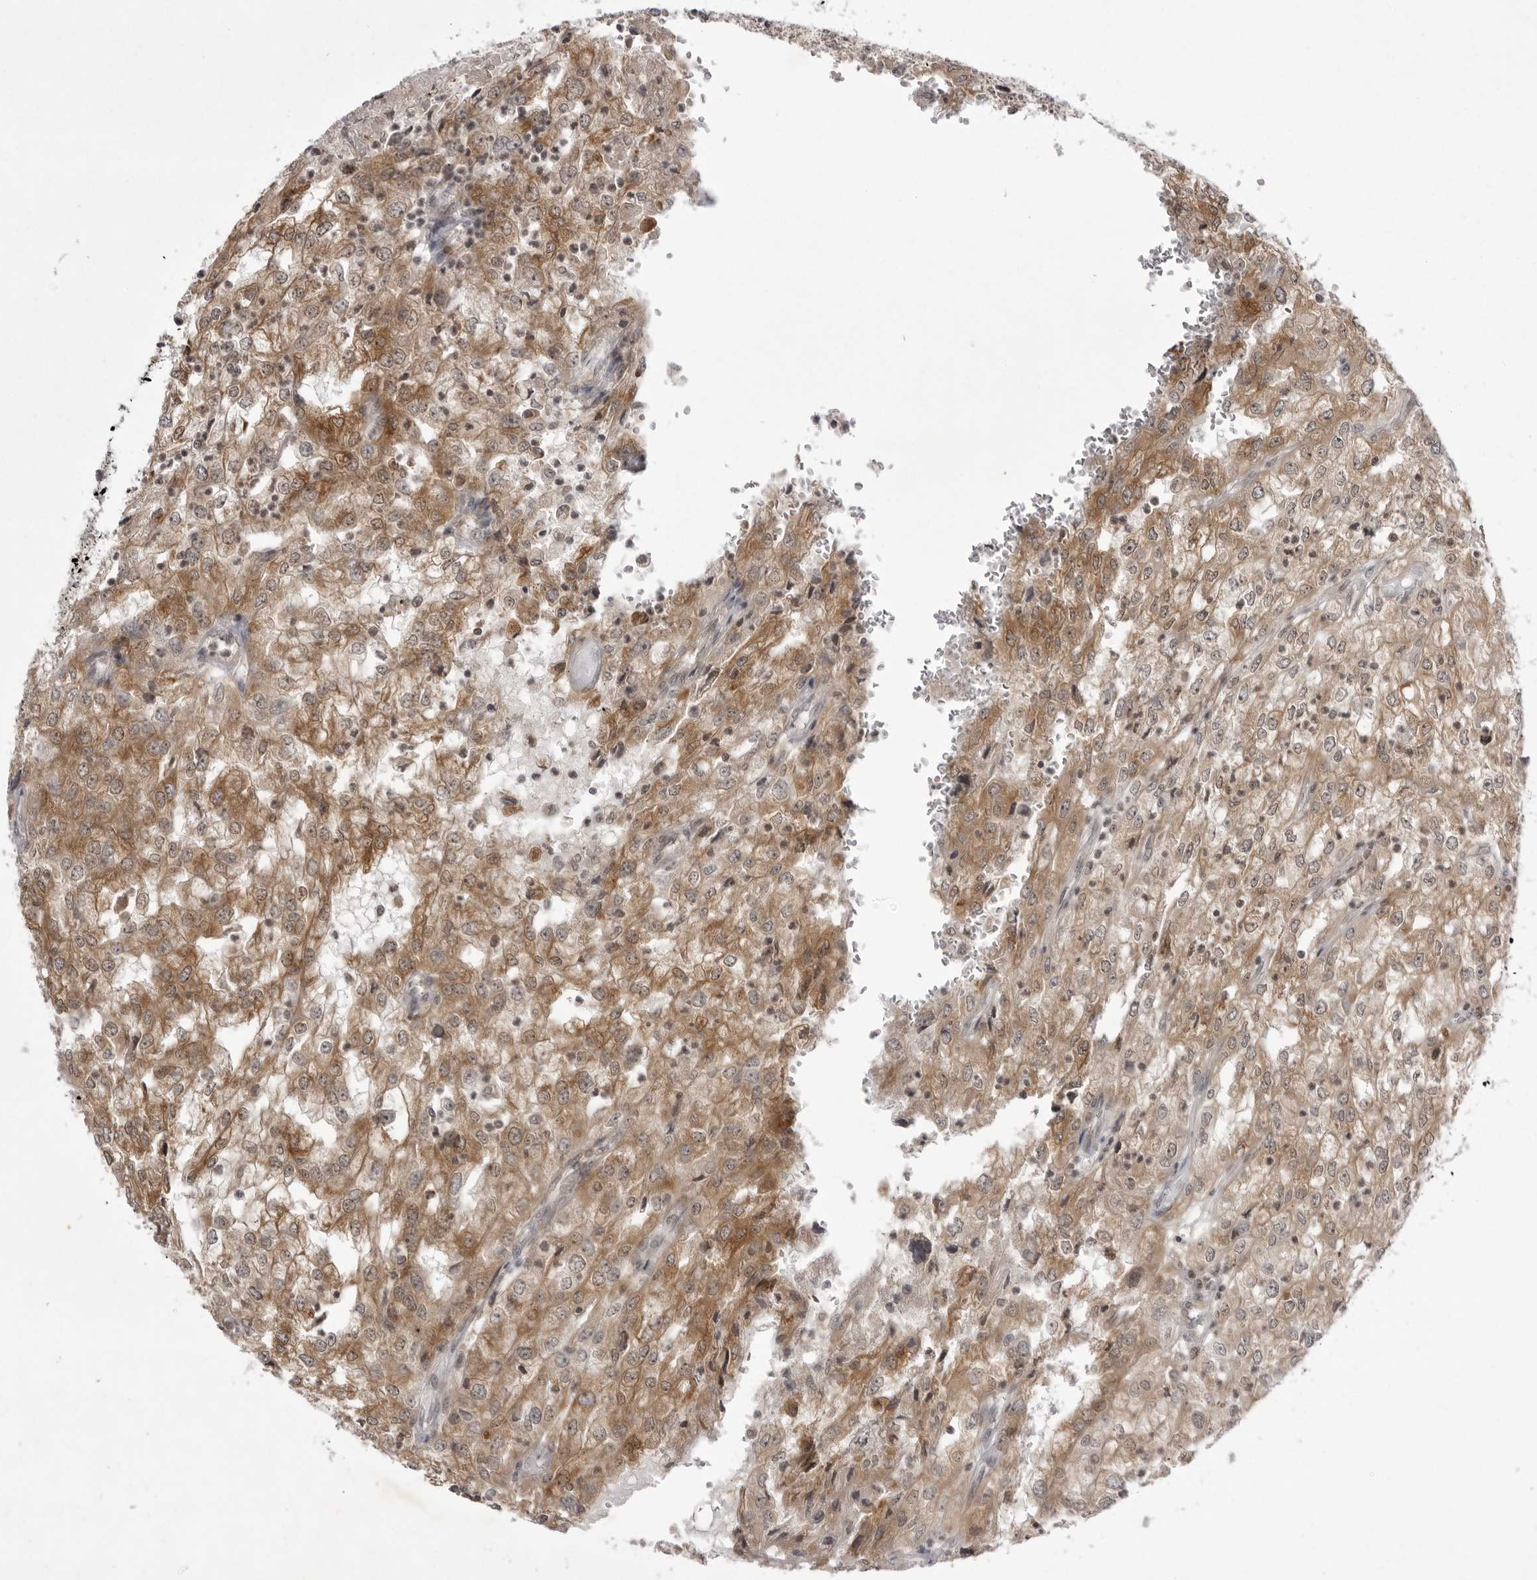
{"staining": {"intensity": "moderate", "quantity": ">75%", "location": "cytoplasmic/membranous"}, "tissue": "renal cancer", "cell_type": "Tumor cells", "image_type": "cancer", "snomed": [{"axis": "morphology", "description": "Adenocarcinoma, NOS"}, {"axis": "topography", "description": "Kidney"}], "caption": "Renal cancer was stained to show a protein in brown. There is medium levels of moderate cytoplasmic/membranous positivity in about >75% of tumor cells.", "gene": "USP43", "patient": {"sex": "female", "age": 54}}